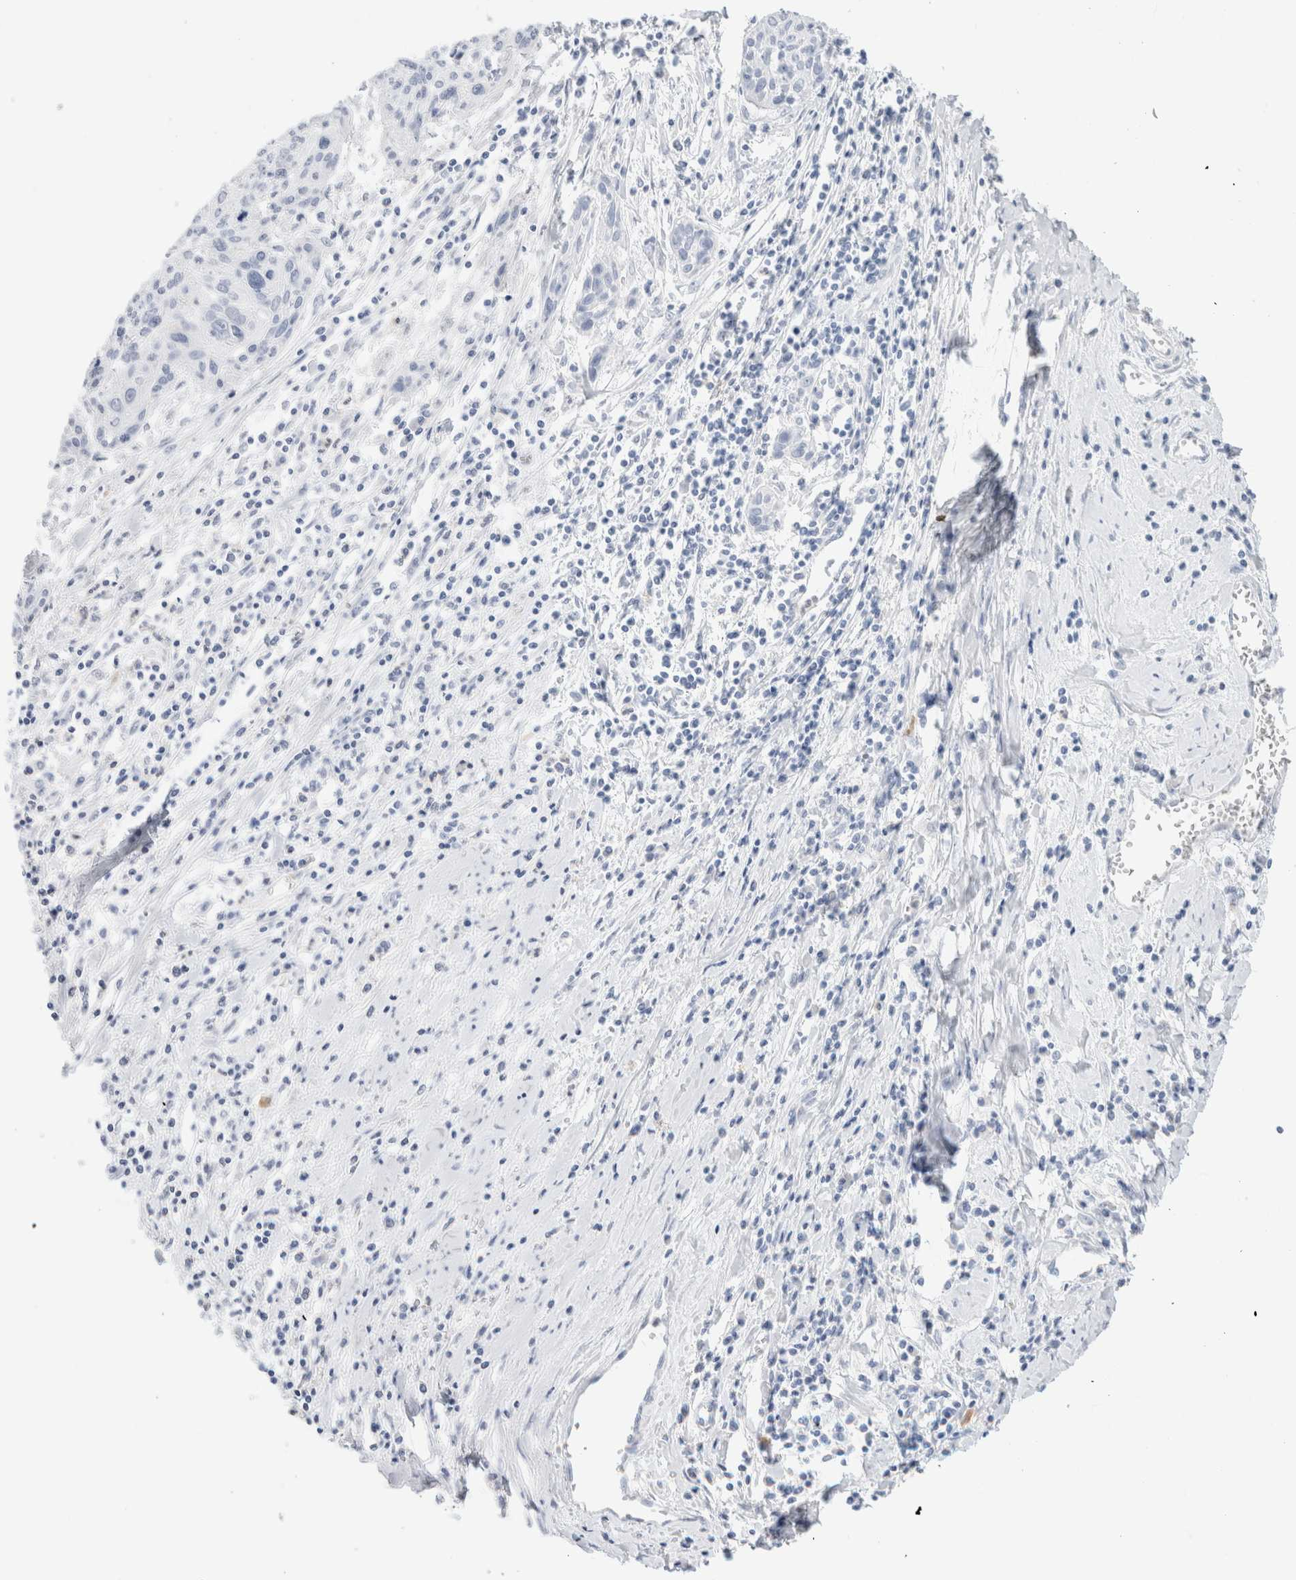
{"staining": {"intensity": "negative", "quantity": "none", "location": "none"}, "tissue": "cervical cancer", "cell_type": "Tumor cells", "image_type": "cancer", "snomed": [{"axis": "morphology", "description": "Squamous cell carcinoma, NOS"}, {"axis": "topography", "description": "Cervix"}], "caption": "DAB immunohistochemical staining of human cervical cancer reveals no significant expression in tumor cells. Nuclei are stained in blue.", "gene": "ARG1", "patient": {"sex": "female", "age": 51}}